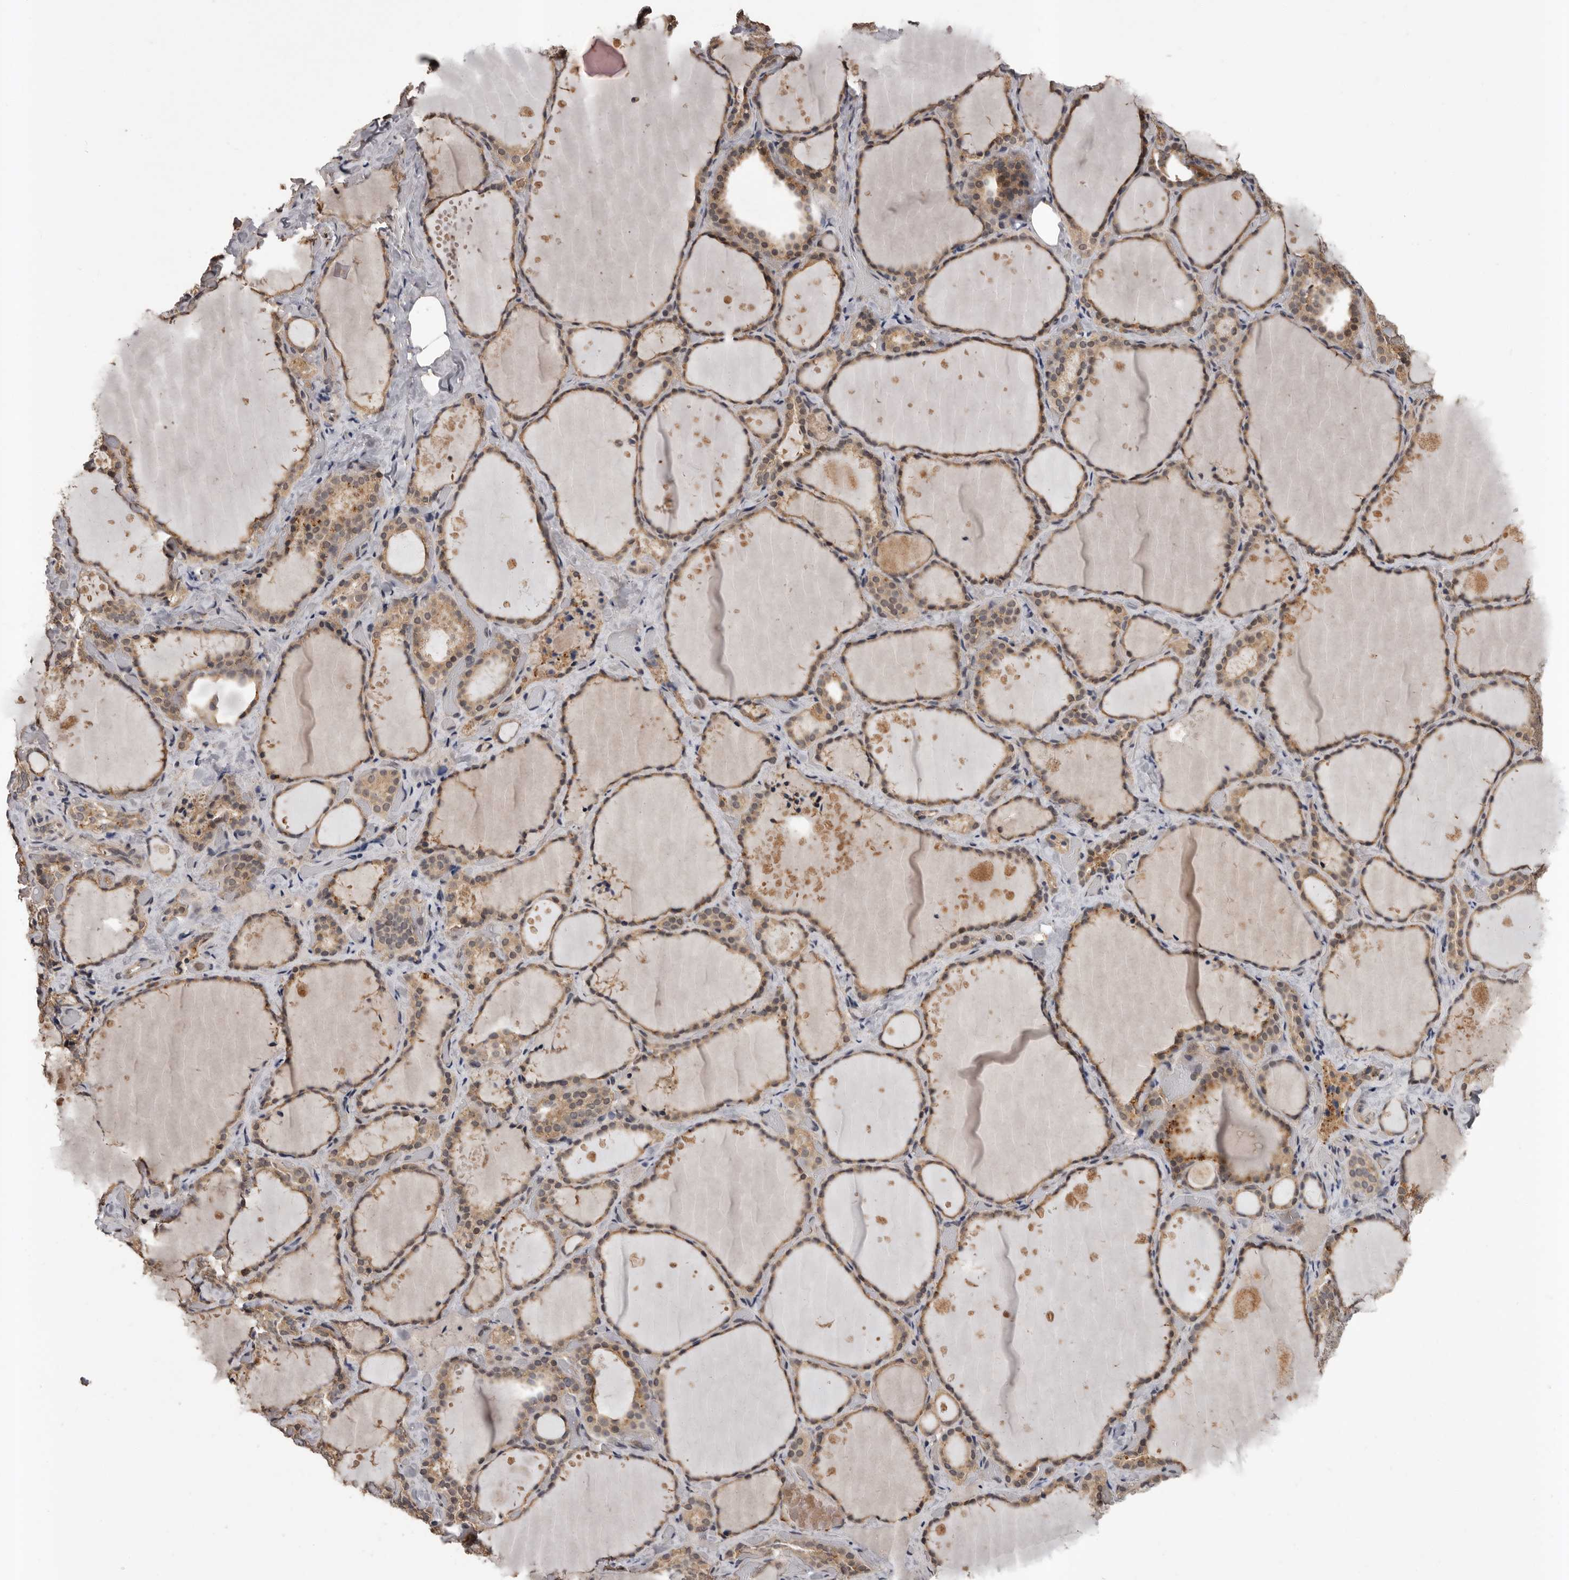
{"staining": {"intensity": "moderate", "quantity": ">75%", "location": "cytoplasmic/membranous"}, "tissue": "thyroid gland", "cell_type": "Glandular cells", "image_type": "normal", "snomed": [{"axis": "morphology", "description": "Normal tissue, NOS"}, {"axis": "topography", "description": "Thyroid gland"}], "caption": "Protein expression analysis of unremarkable thyroid gland reveals moderate cytoplasmic/membranous positivity in about >75% of glandular cells. Nuclei are stained in blue.", "gene": "VPS37A", "patient": {"sex": "female", "age": 44}}